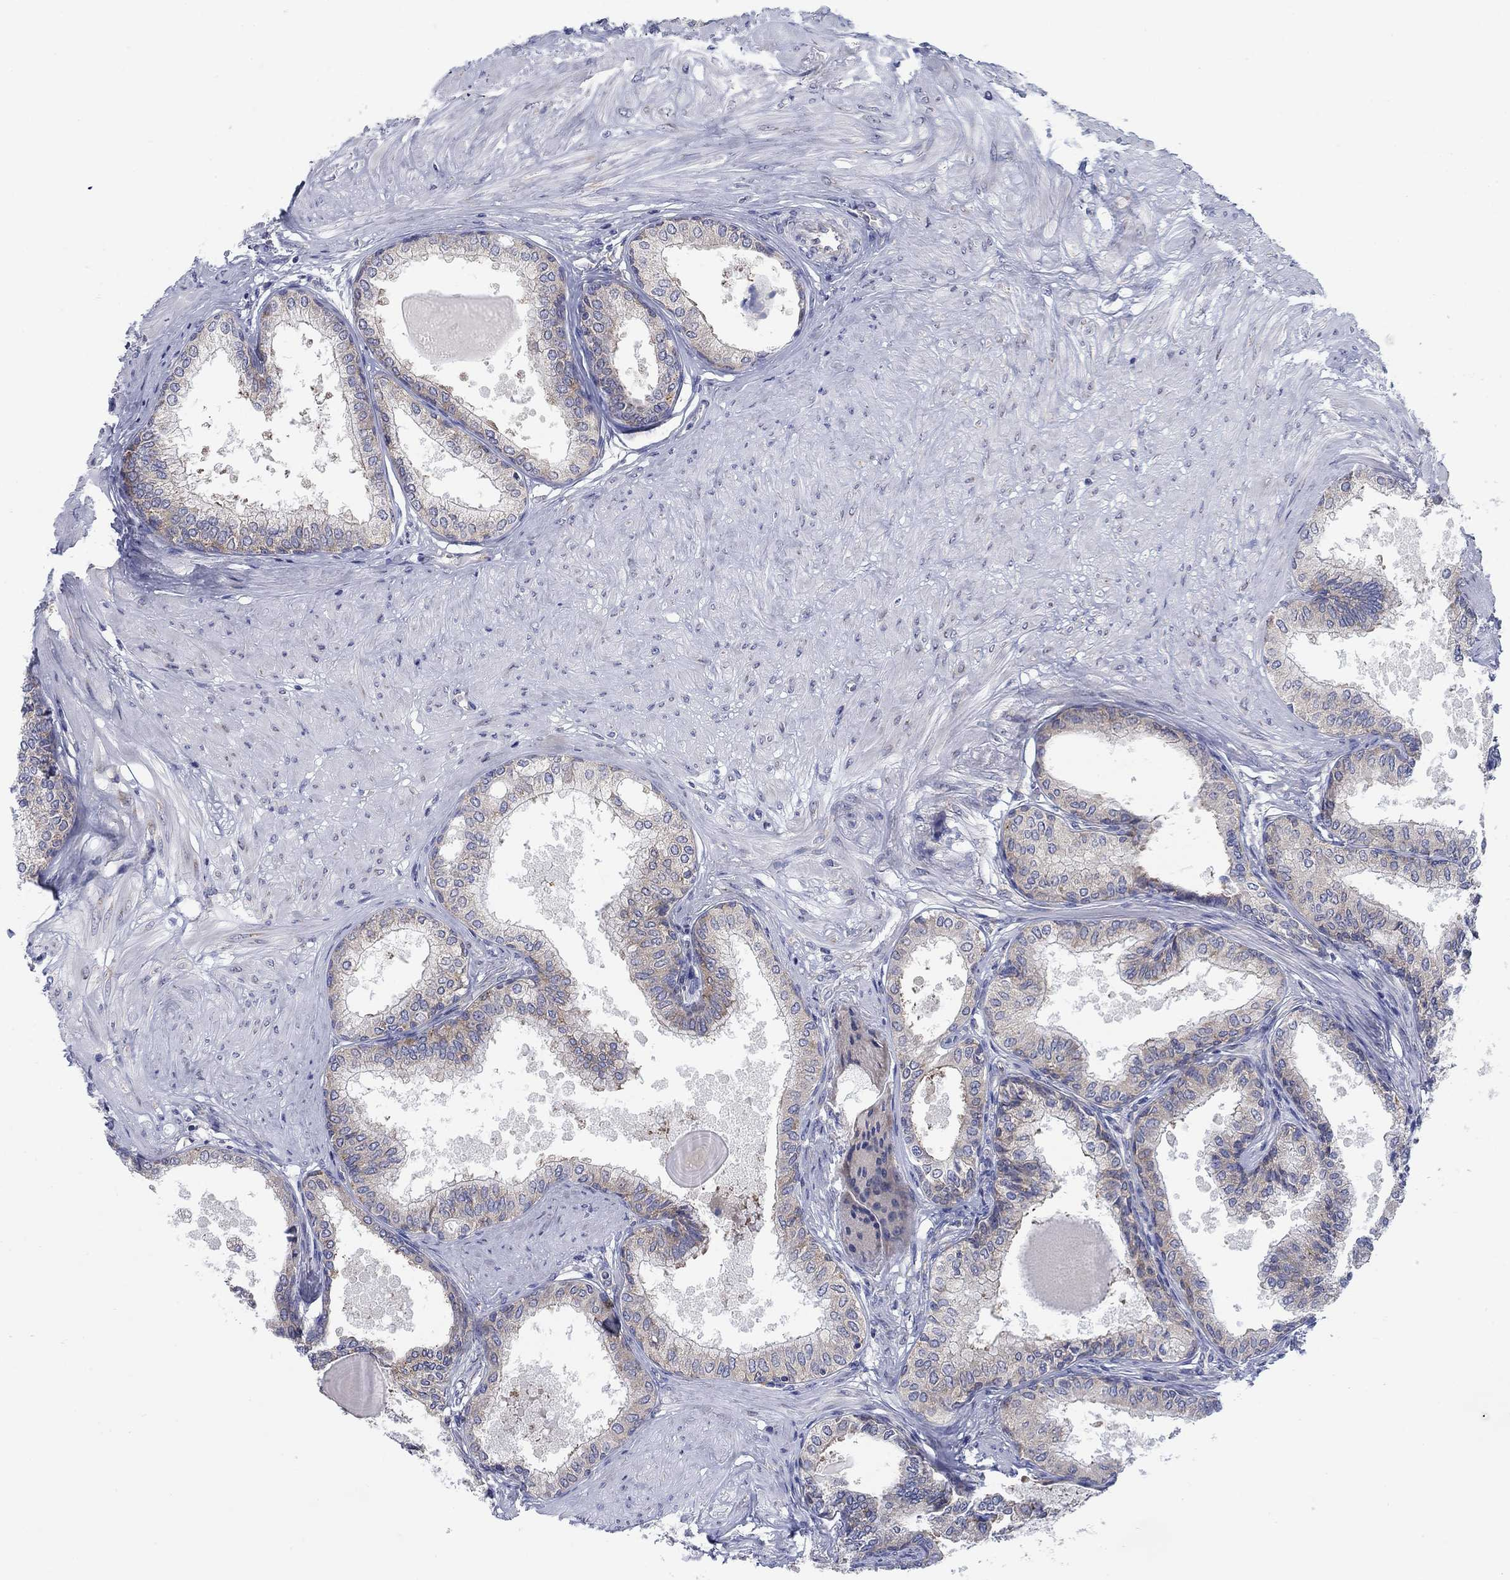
{"staining": {"intensity": "weak", "quantity": "<25%", "location": "cytoplasmic/membranous"}, "tissue": "prostate", "cell_type": "Glandular cells", "image_type": "normal", "snomed": [{"axis": "morphology", "description": "Normal tissue, NOS"}, {"axis": "topography", "description": "Prostate"}], "caption": "Photomicrograph shows no significant protein expression in glandular cells of unremarkable prostate. (DAB immunohistochemistry (IHC) with hematoxylin counter stain).", "gene": "TMEM59", "patient": {"sex": "male", "age": 63}}